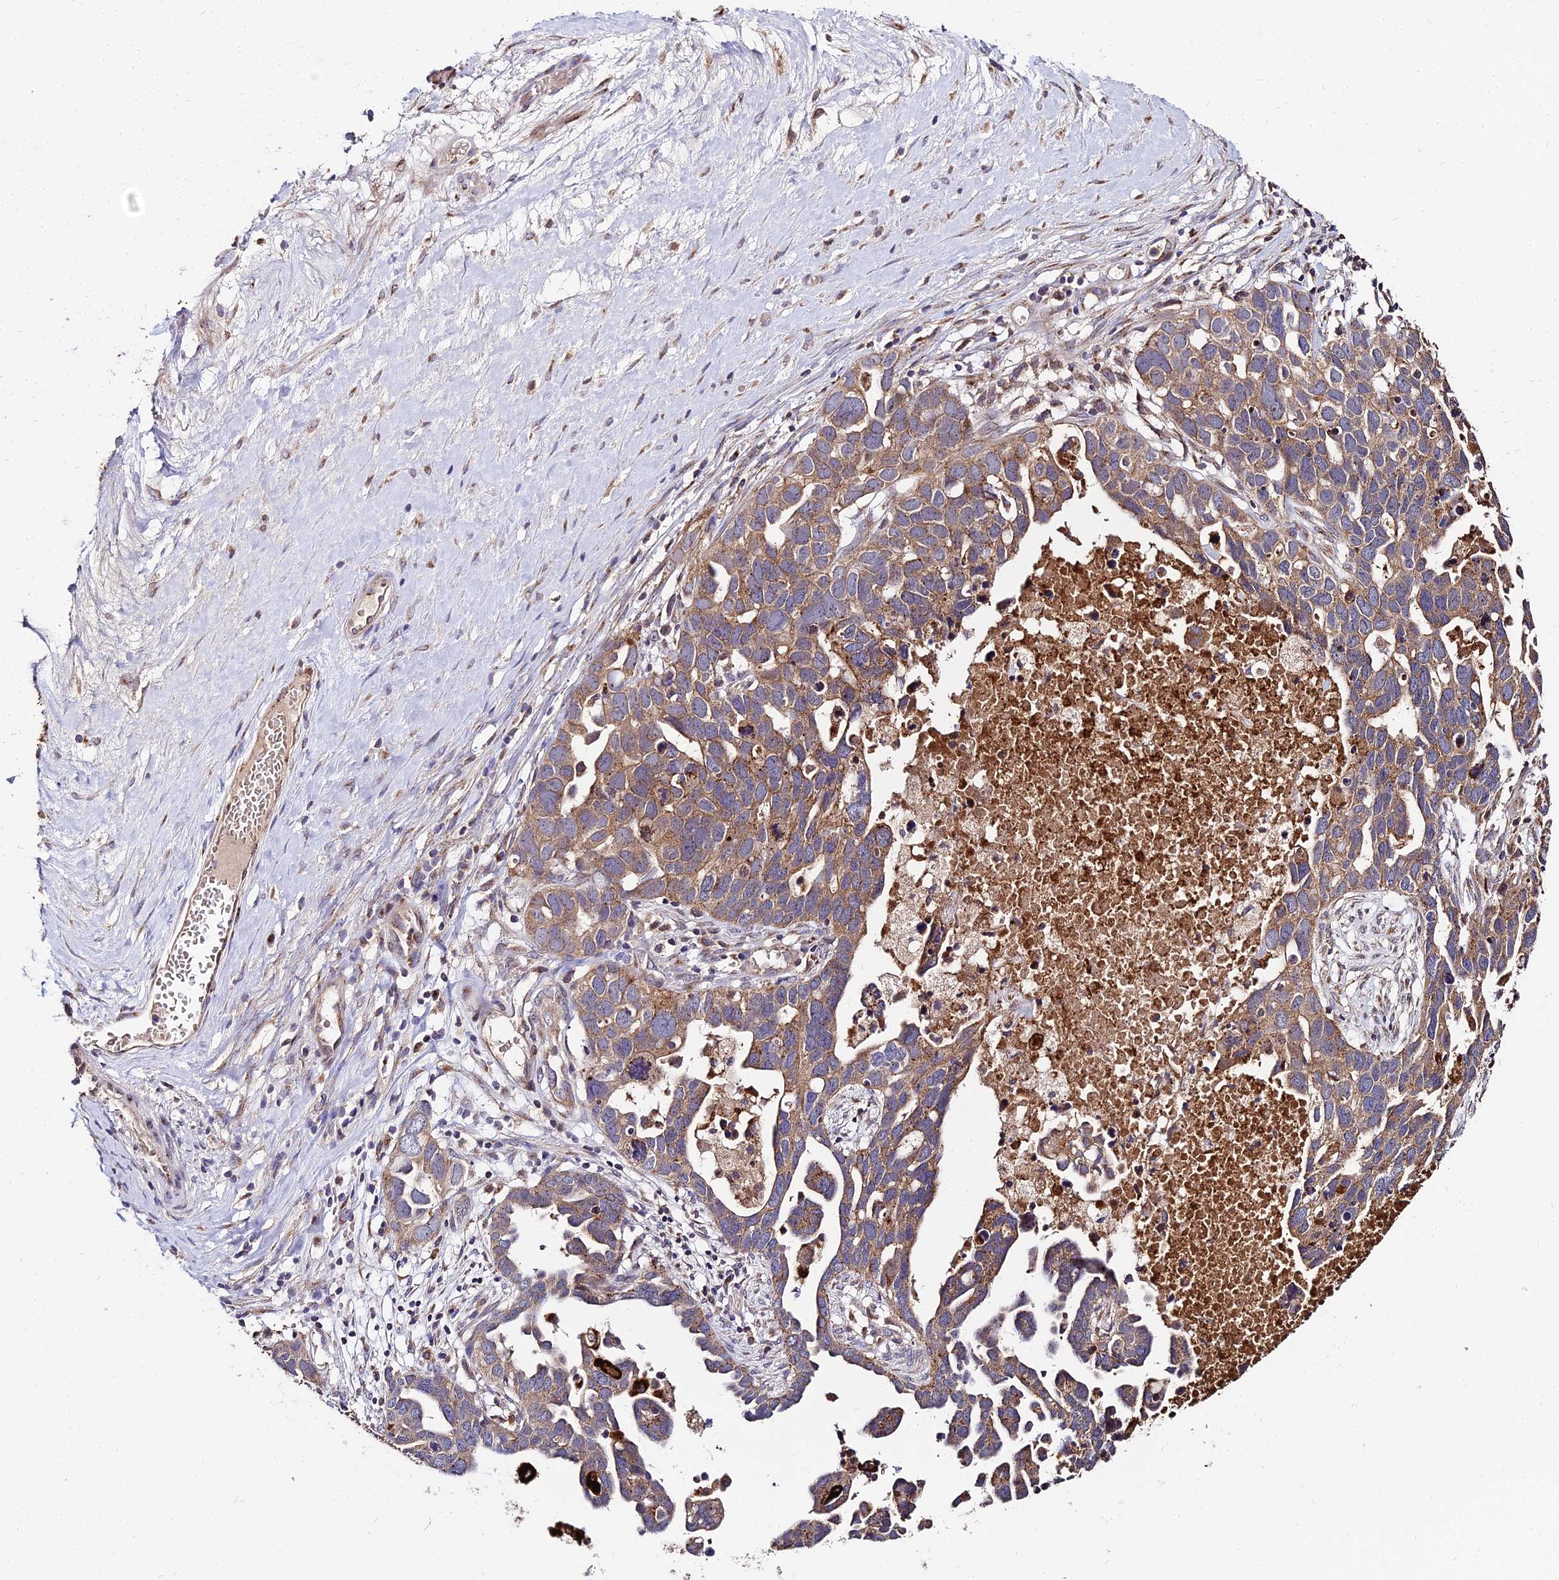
{"staining": {"intensity": "moderate", "quantity": ">75%", "location": "cytoplasmic/membranous"}, "tissue": "ovarian cancer", "cell_type": "Tumor cells", "image_type": "cancer", "snomed": [{"axis": "morphology", "description": "Cystadenocarcinoma, serous, NOS"}, {"axis": "topography", "description": "Ovary"}], "caption": "High-power microscopy captured an immunohistochemistry (IHC) micrograph of ovarian cancer, revealing moderate cytoplasmic/membranous expression in about >75% of tumor cells.", "gene": "PEX19", "patient": {"sex": "female", "age": 54}}